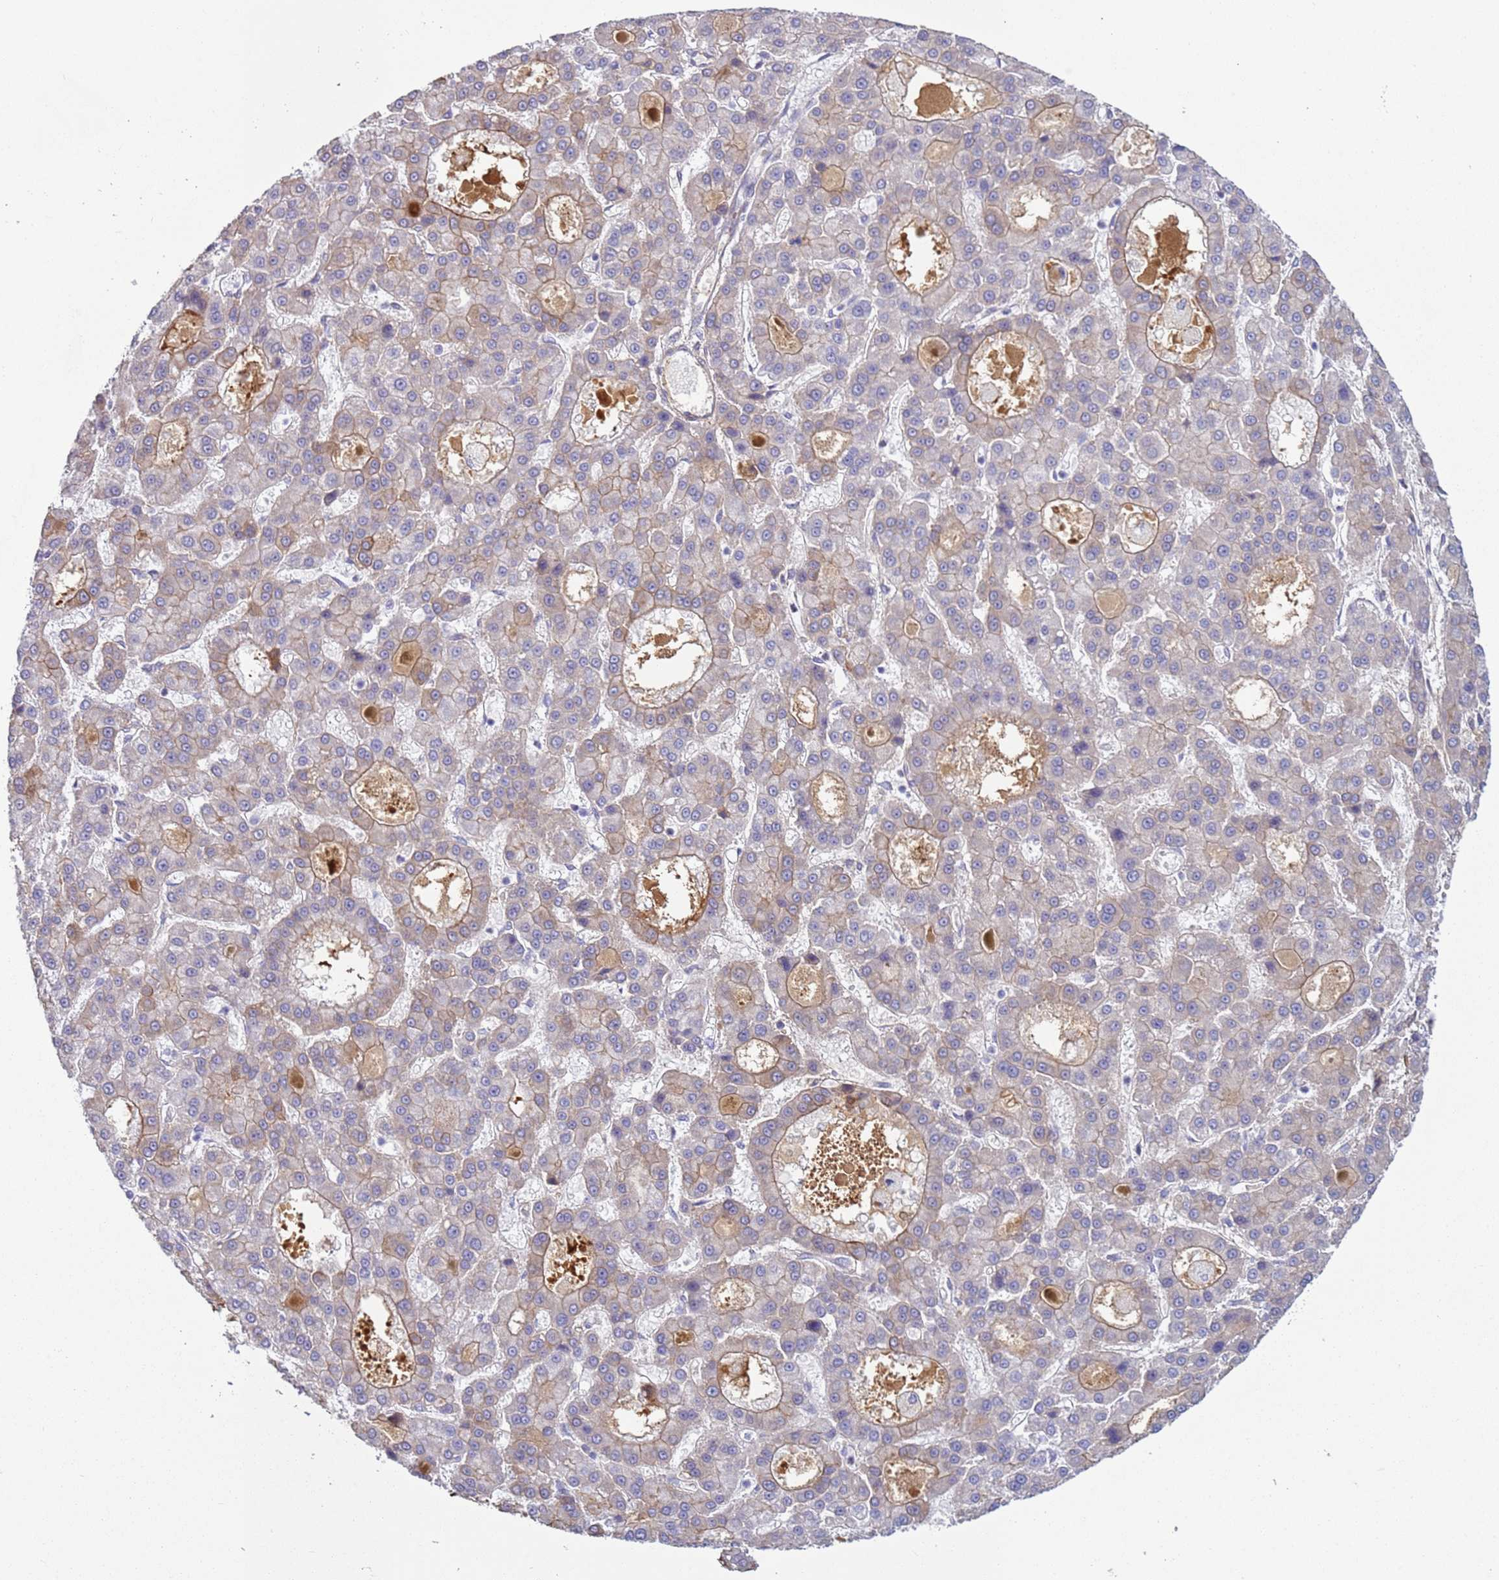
{"staining": {"intensity": "weak", "quantity": "<25%", "location": "cytoplasmic/membranous"}, "tissue": "liver cancer", "cell_type": "Tumor cells", "image_type": "cancer", "snomed": [{"axis": "morphology", "description": "Carcinoma, Hepatocellular, NOS"}, {"axis": "topography", "description": "Liver"}], "caption": "Immunohistochemical staining of human hepatocellular carcinoma (liver) displays no significant expression in tumor cells.", "gene": "NPAP1", "patient": {"sex": "male", "age": 70}}